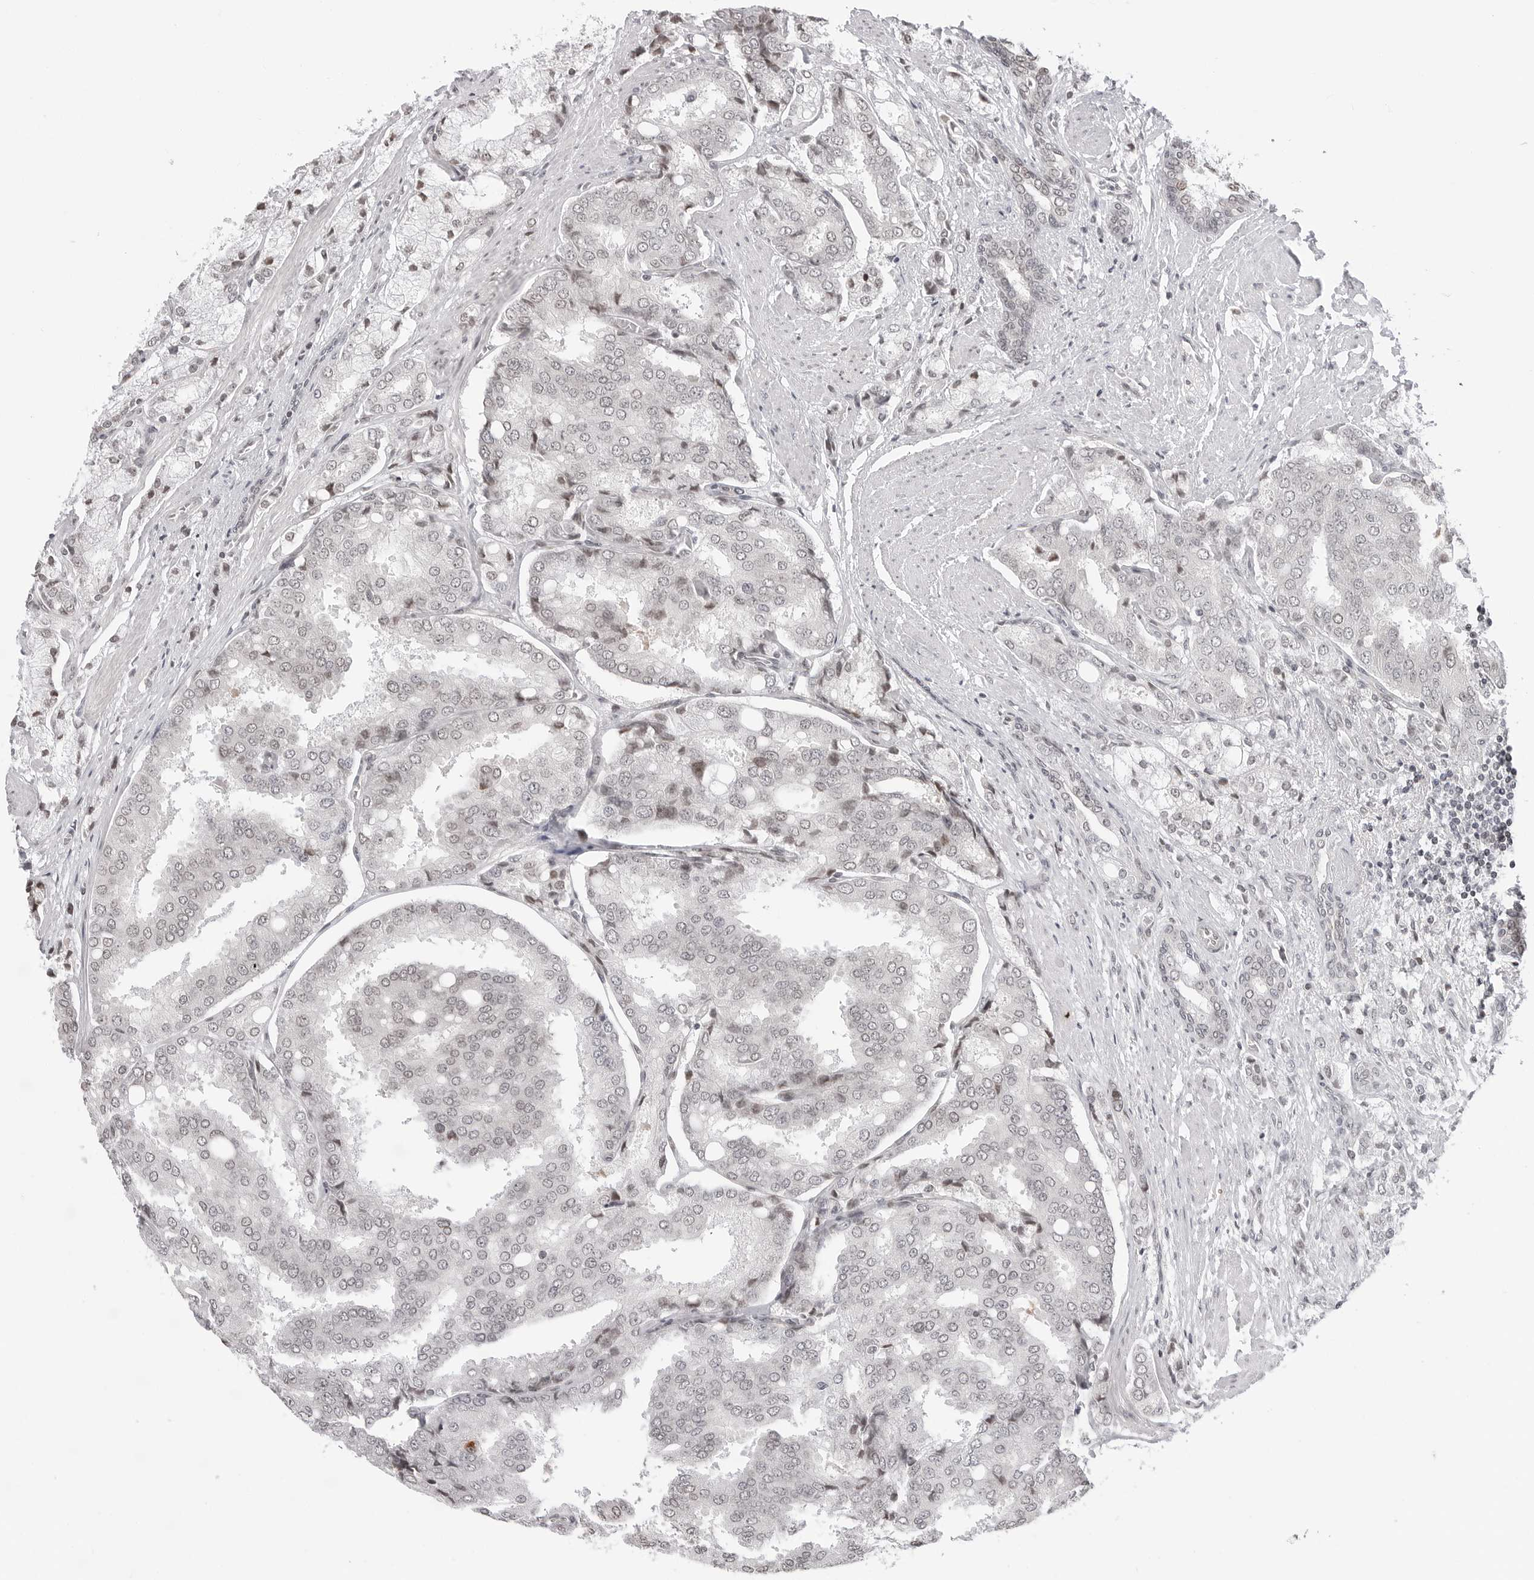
{"staining": {"intensity": "weak", "quantity": "<25%", "location": "nuclear"}, "tissue": "prostate cancer", "cell_type": "Tumor cells", "image_type": "cancer", "snomed": [{"axis": "morphology", "description": "Adenocarcinoma, High grade"}, {"axis": "topography", "description": "Prostate"}], "caption": "Tumor cells are negative for protein expression in human prostate cancer.", "gene": "C8orf33", "patient": {"sex": "male", "age": 50}}